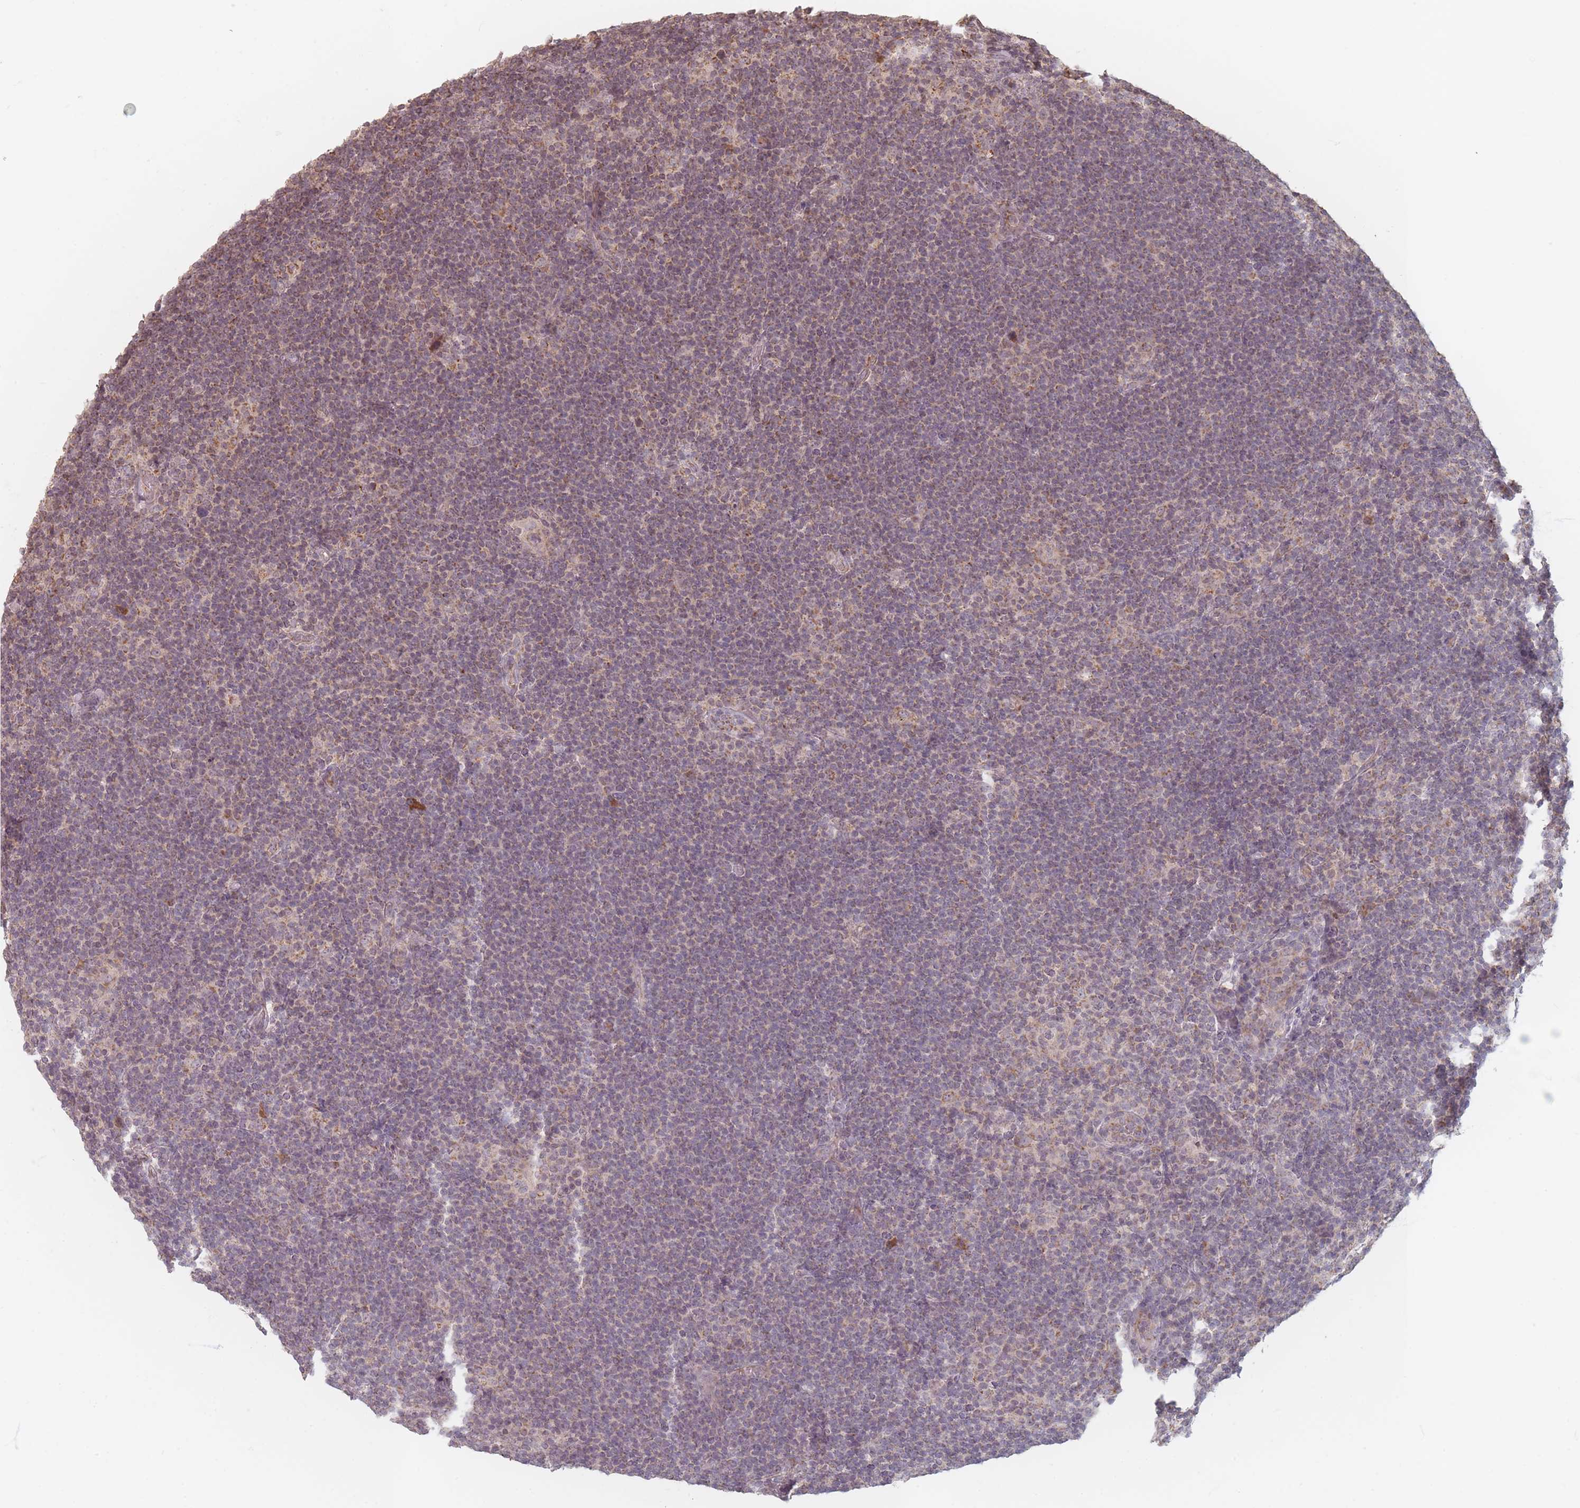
{"staining": {"intensity": "negative", "quantity": "none", "location": "none"}, "tissue": "lymphoma", "cell_type": "Tumor cells", "image_type": "cancer", "snomed": [{"axis": "morphology", "description": "Hodgkin's disease, NOS"}, {"axis": "topography", "description": "Lymph node"}], "caption": "Tumor cells are negative for brown protein staining in Hodgkin's disease. (DAB IHC with hematoxylin counter stain).", "gene": "OR2M4", "patient": {"sex": "female", "age": 57}}